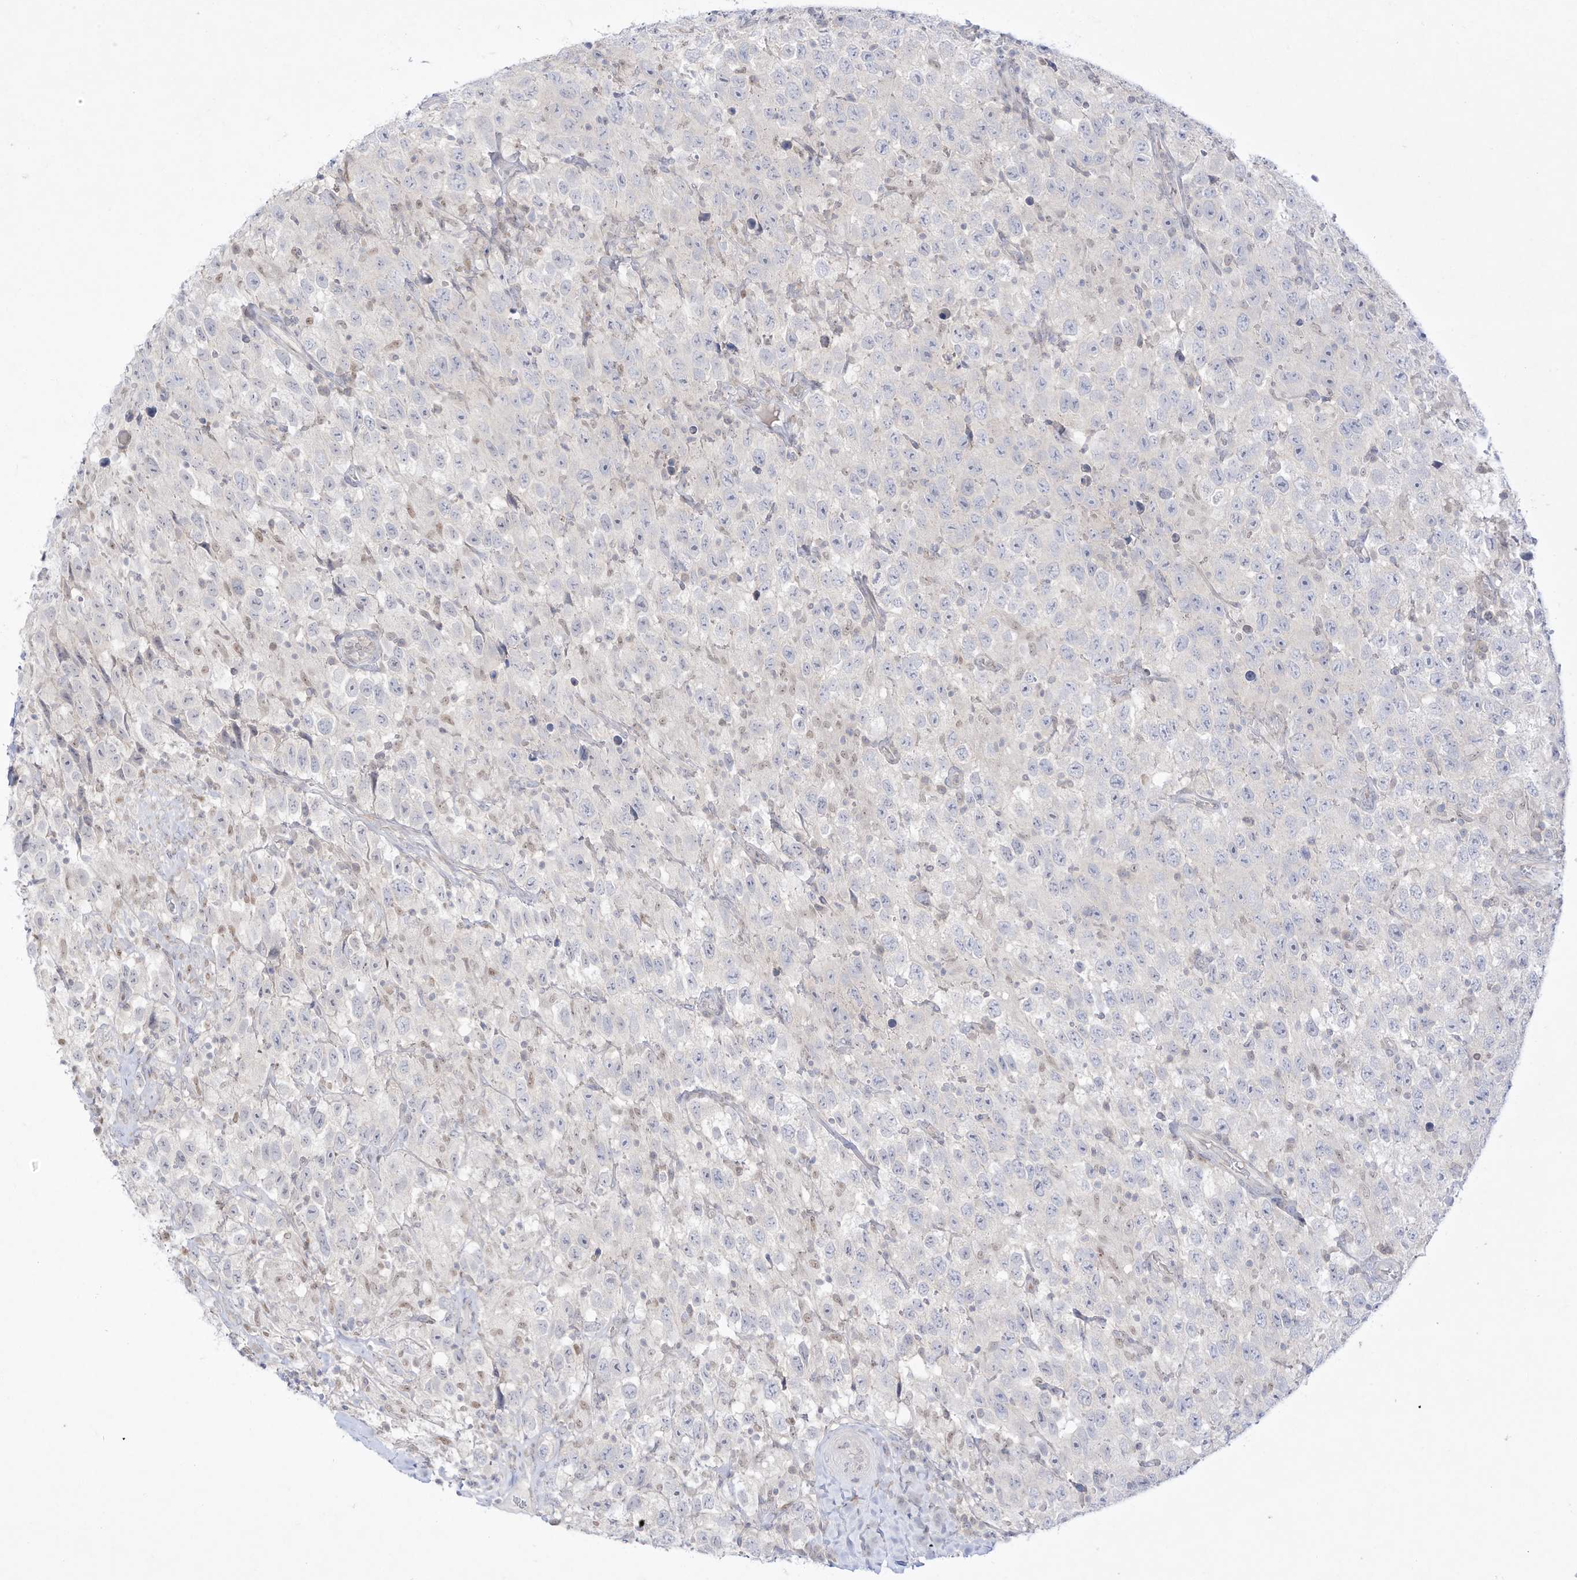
{"staining": {"intensity": "negative", "quantity": "none", "location": "none"}, "tissue": "testis cancer", "cell_type": "Tumor cells", "image_type": "cancer", "snomed": [{"axis": "morphology", "description": "Seminoma, NOS"}, {"axis": "topography", "description": "Testis"}], "caption": "High magnification brightfield microscopy of testis cancer stained with DAB (brown) and counterstained with hematoxylin (blue): tumor cells show no significant expression. (IHC, brightfield microscopy, high magnification).", "gene": "DMKN", "patient": {"sex": "male", "age": 41}}